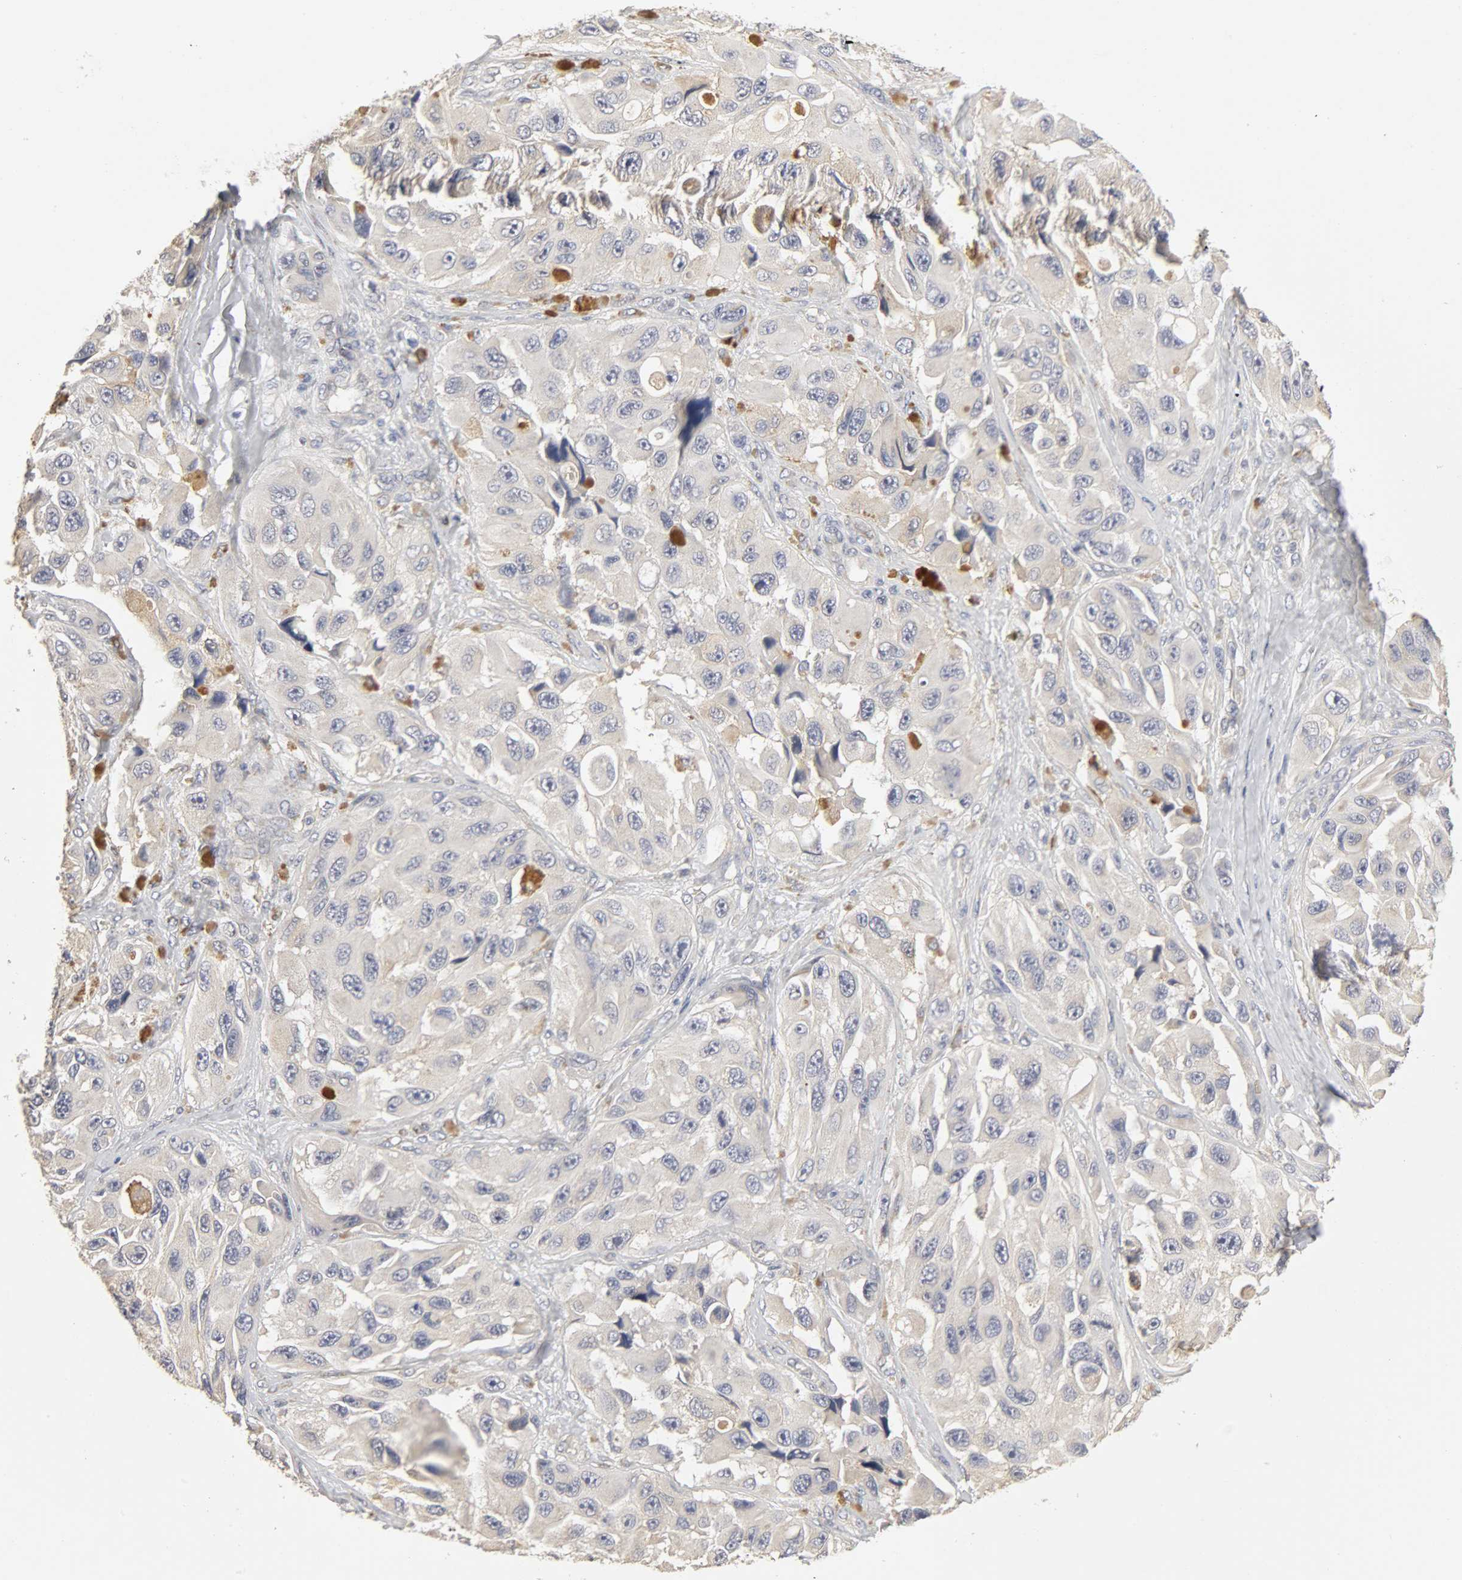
{"staining": {"intensity": "negative", "quantity": "none", "location": "none"}, "tissue": "melanoma", "cell_type": "Tumor cells", "image_type": "cancer", "snomed": [{"axis": "morphology", "description": "Malignant melanoma, NOS"}, {"axis": "topography", "description": "Skin"}], "caption": "IHC of malignant melanoma shows no staining in tumor cells.", "gene": "SLC10A2", "patient": {"sex": "female", "age": 73}}